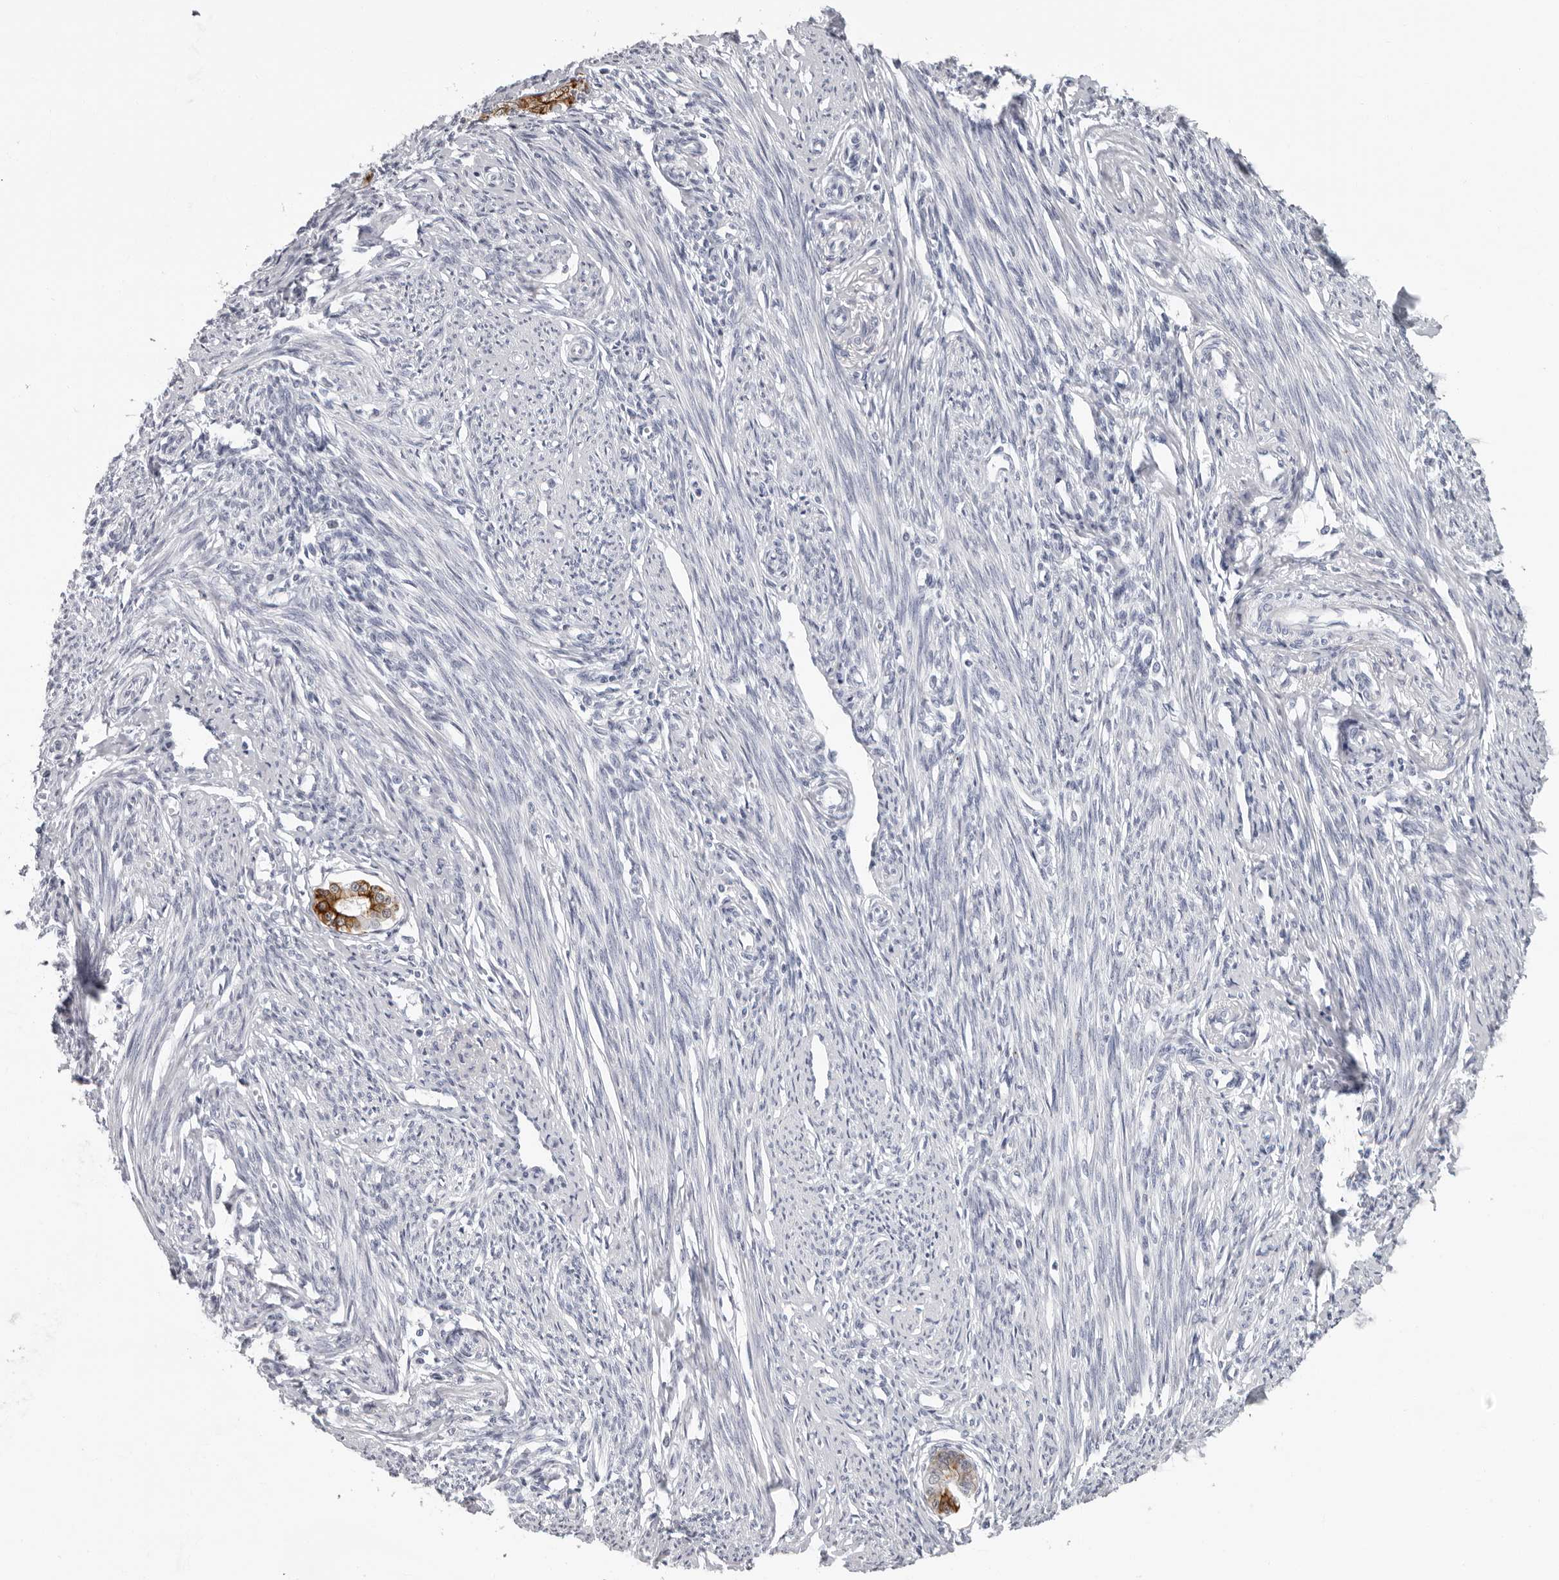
{"staining": {"intensity": "negative", "quantity": "none", "location": "none"}, "tissue": "endometrium", "cell_type": "Cells in endometrial stroma", "image_type": "normal", "snomed": [{"axis": "morphology", "description": "Normal tissue, NOS"}, {"axis": "topography", "description": "Endometrium"}], "caption": "The IHC micrograph has no significant expression in cells in endometrial stroma of endometrium.", "gene": "CCDC28B", "patient": {"sex": "female", "age": 56}}